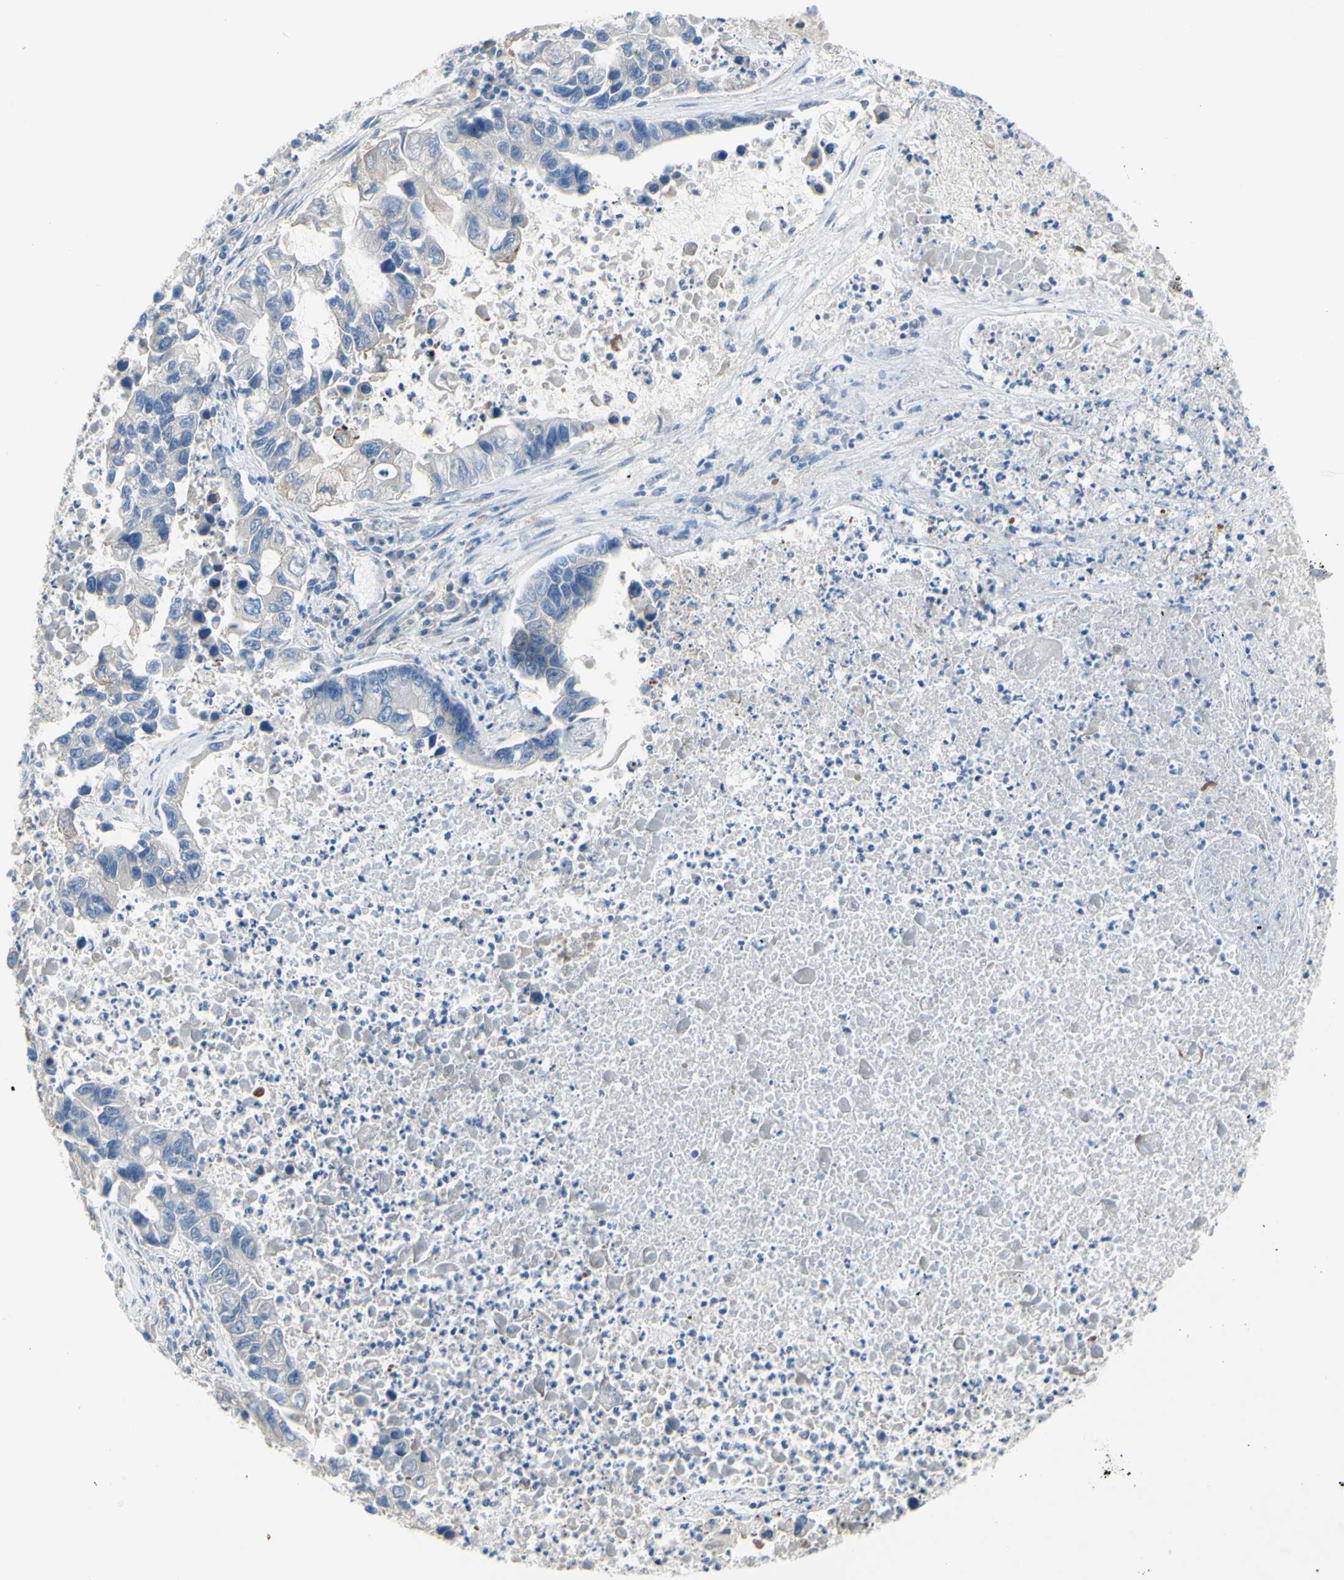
{"staining": {"intensity": "negative", "quantity": "none", "location": "none"}, "tissue": "lung cancer", "cell_type": "Tumor cells", "image_type": "cancer", "snomed": [{"axis": "morphology", "description": "Adenocarcinoma, NOS"}, {"axis": "topography", "description": "Lung"}], "caption": "Tumor cells show no significant protein staining in adenocarcinoma (lung).", "gene": "TMEM59L", "patient": {"sex": "female", "age": 51}}